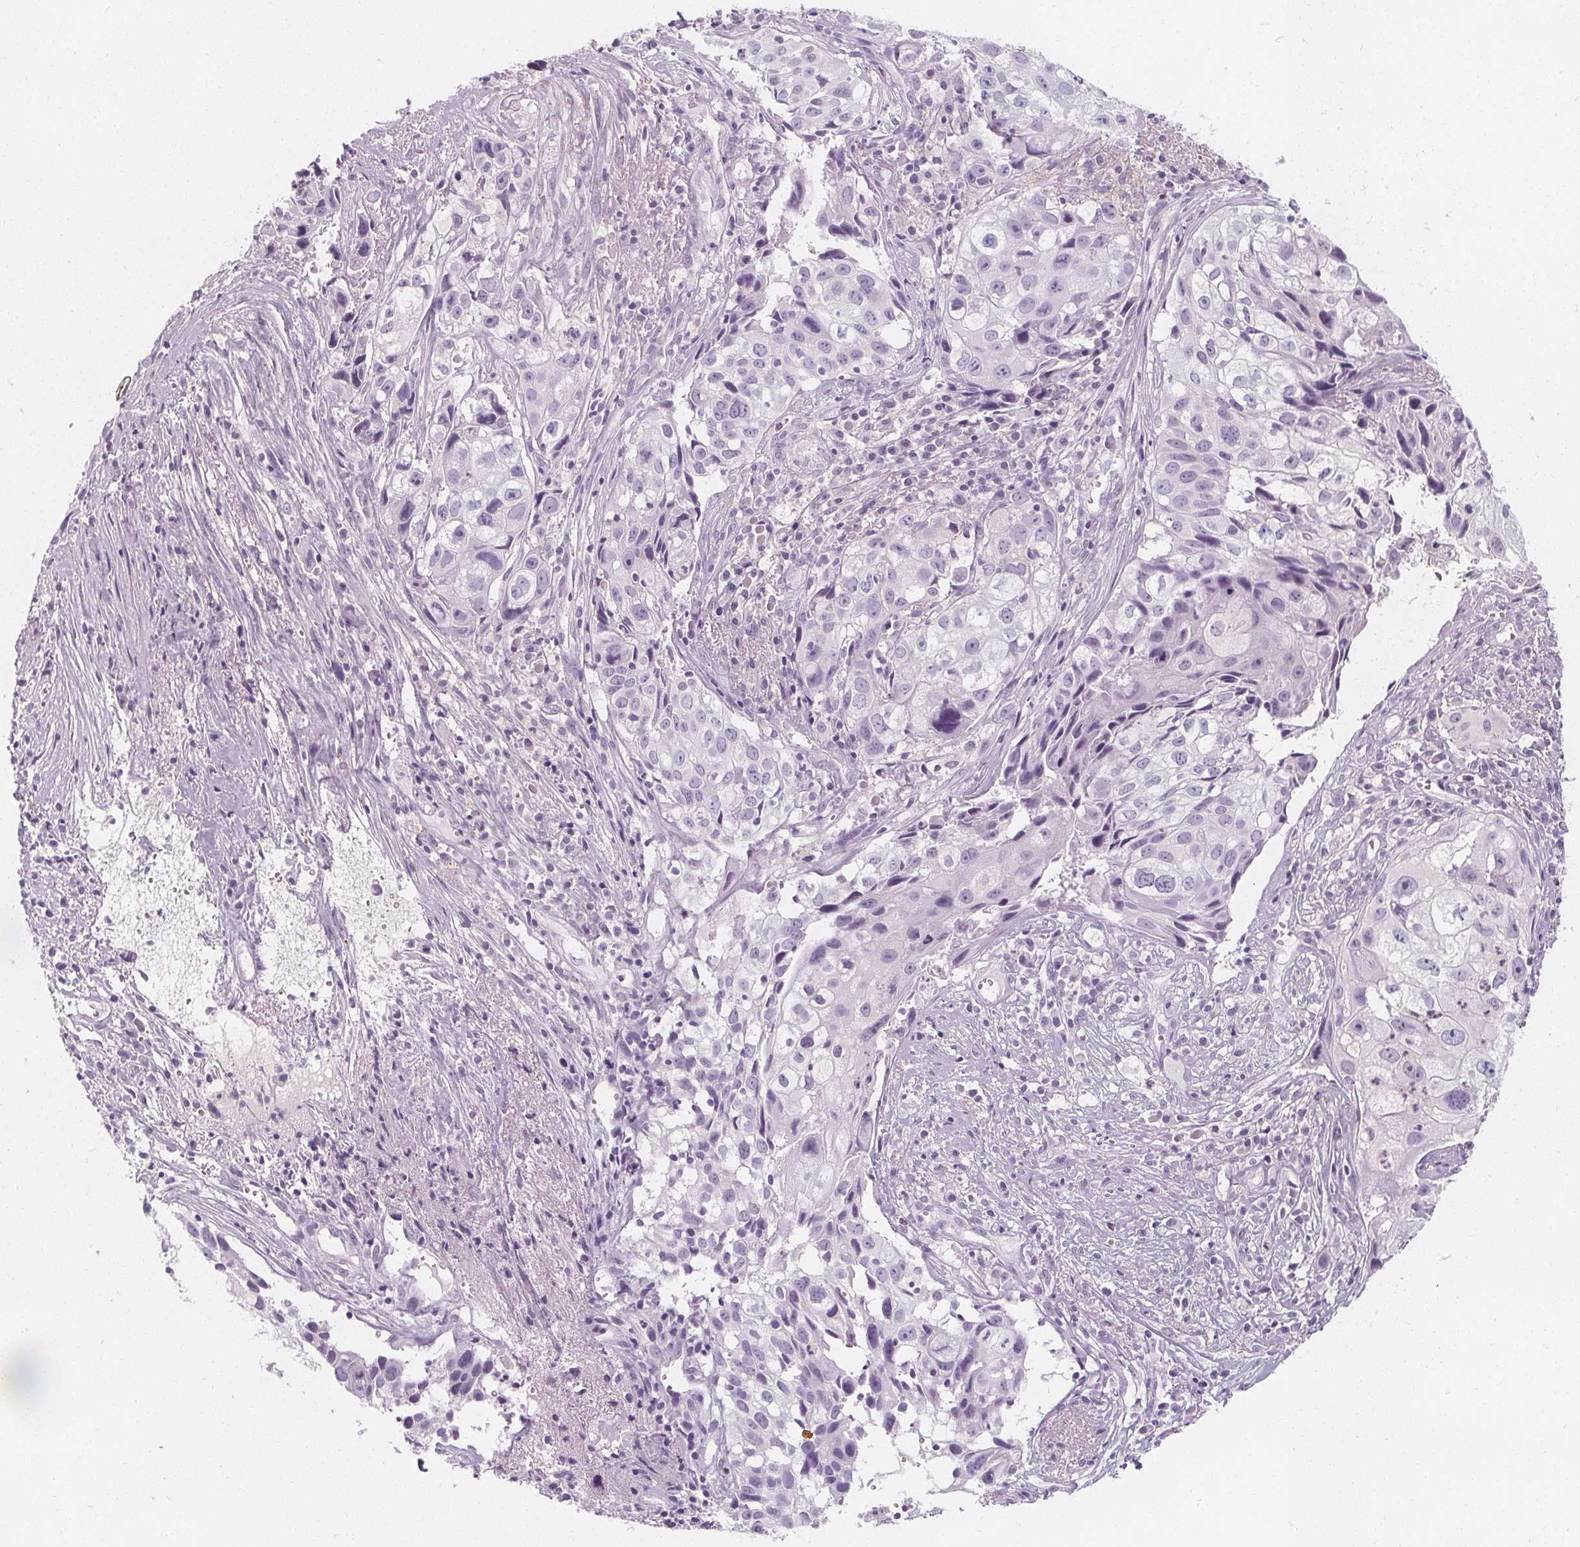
{"staining": {"intensity": "negative", "quantity": "none", "location": "none"}, "tissue": "cervical cancer", "cell_type": "Tumor cells", "image_type": "cancer", "snomed": [{"axis": "morphology", "description": "Squamous cell carcinoma, NOS"}, {"axis": "topography", "description": "Cervix"}], "caption": "Human cervical squamous cell carcinoma stained for a protein using immunohistochemistry shows no staining in tumor cells.", "gene": "UGP2", "patient": {"sex": "female", "age": 53}}